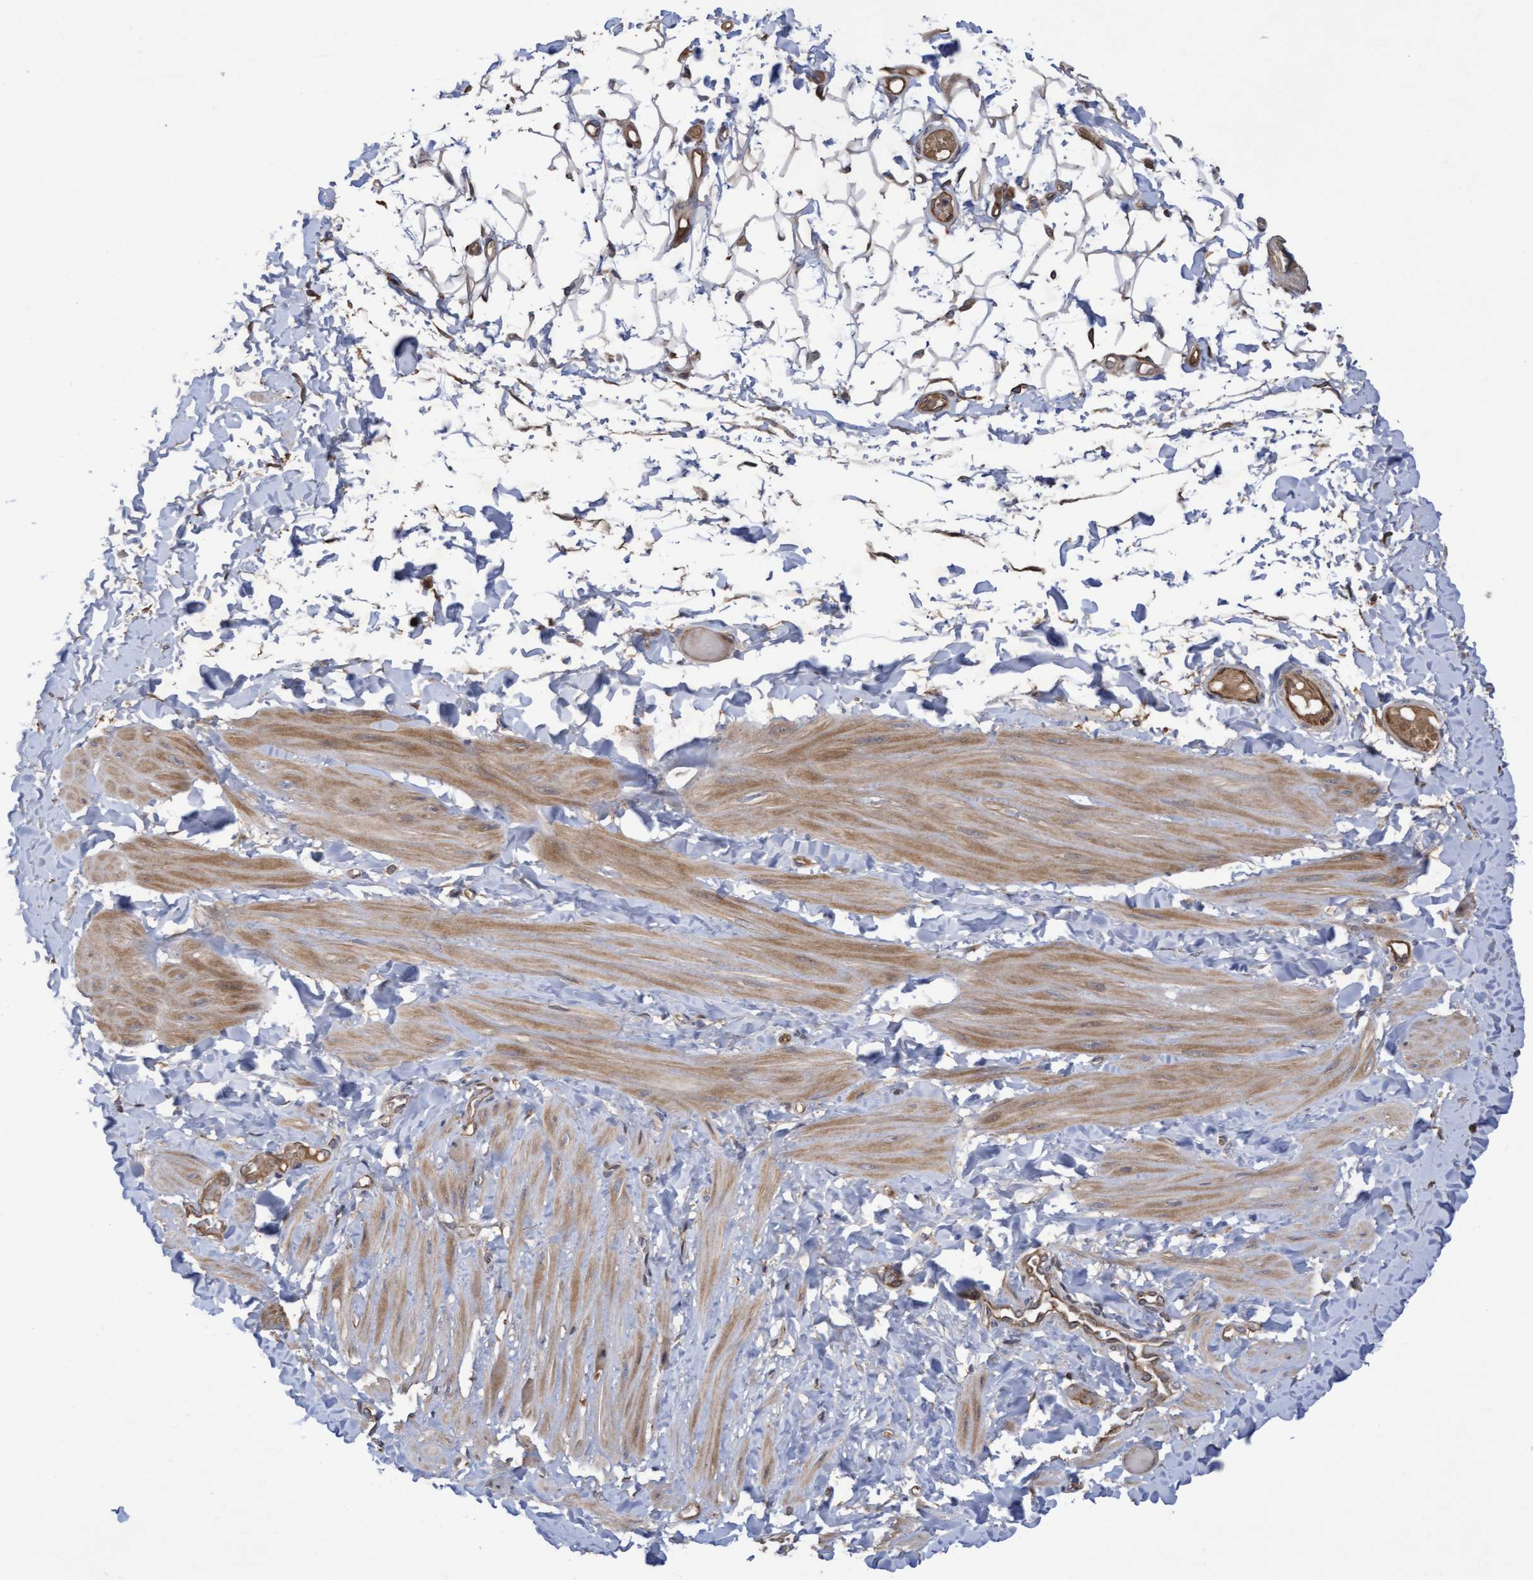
{"staining": {"intensity": "weak", "quantity": ">75%", "location": "cytoplasmic/membranous"}, "tissue": "adipose tissue", "cell_type": "Adipocytes", "image_type": "normal", "snomed": [{"axis": "morphology", "description": "Normal tissue, NOS"}, {"axis": "topography", "description": "Adipose tissue"}, {"axis": "topography", "description": "Vascular tissue"}, {"axis": "topography", "description": "Peripheral nerve tissue"}], "caption": "Adipose tissue stained with DAB immunohistochemistry demonstrates low levels of weak cytoplasmic/membranous positivity in approximately >75% of adipocytes.", "gene": "COBL", "patient": {"sex": "male", "age": 25}}